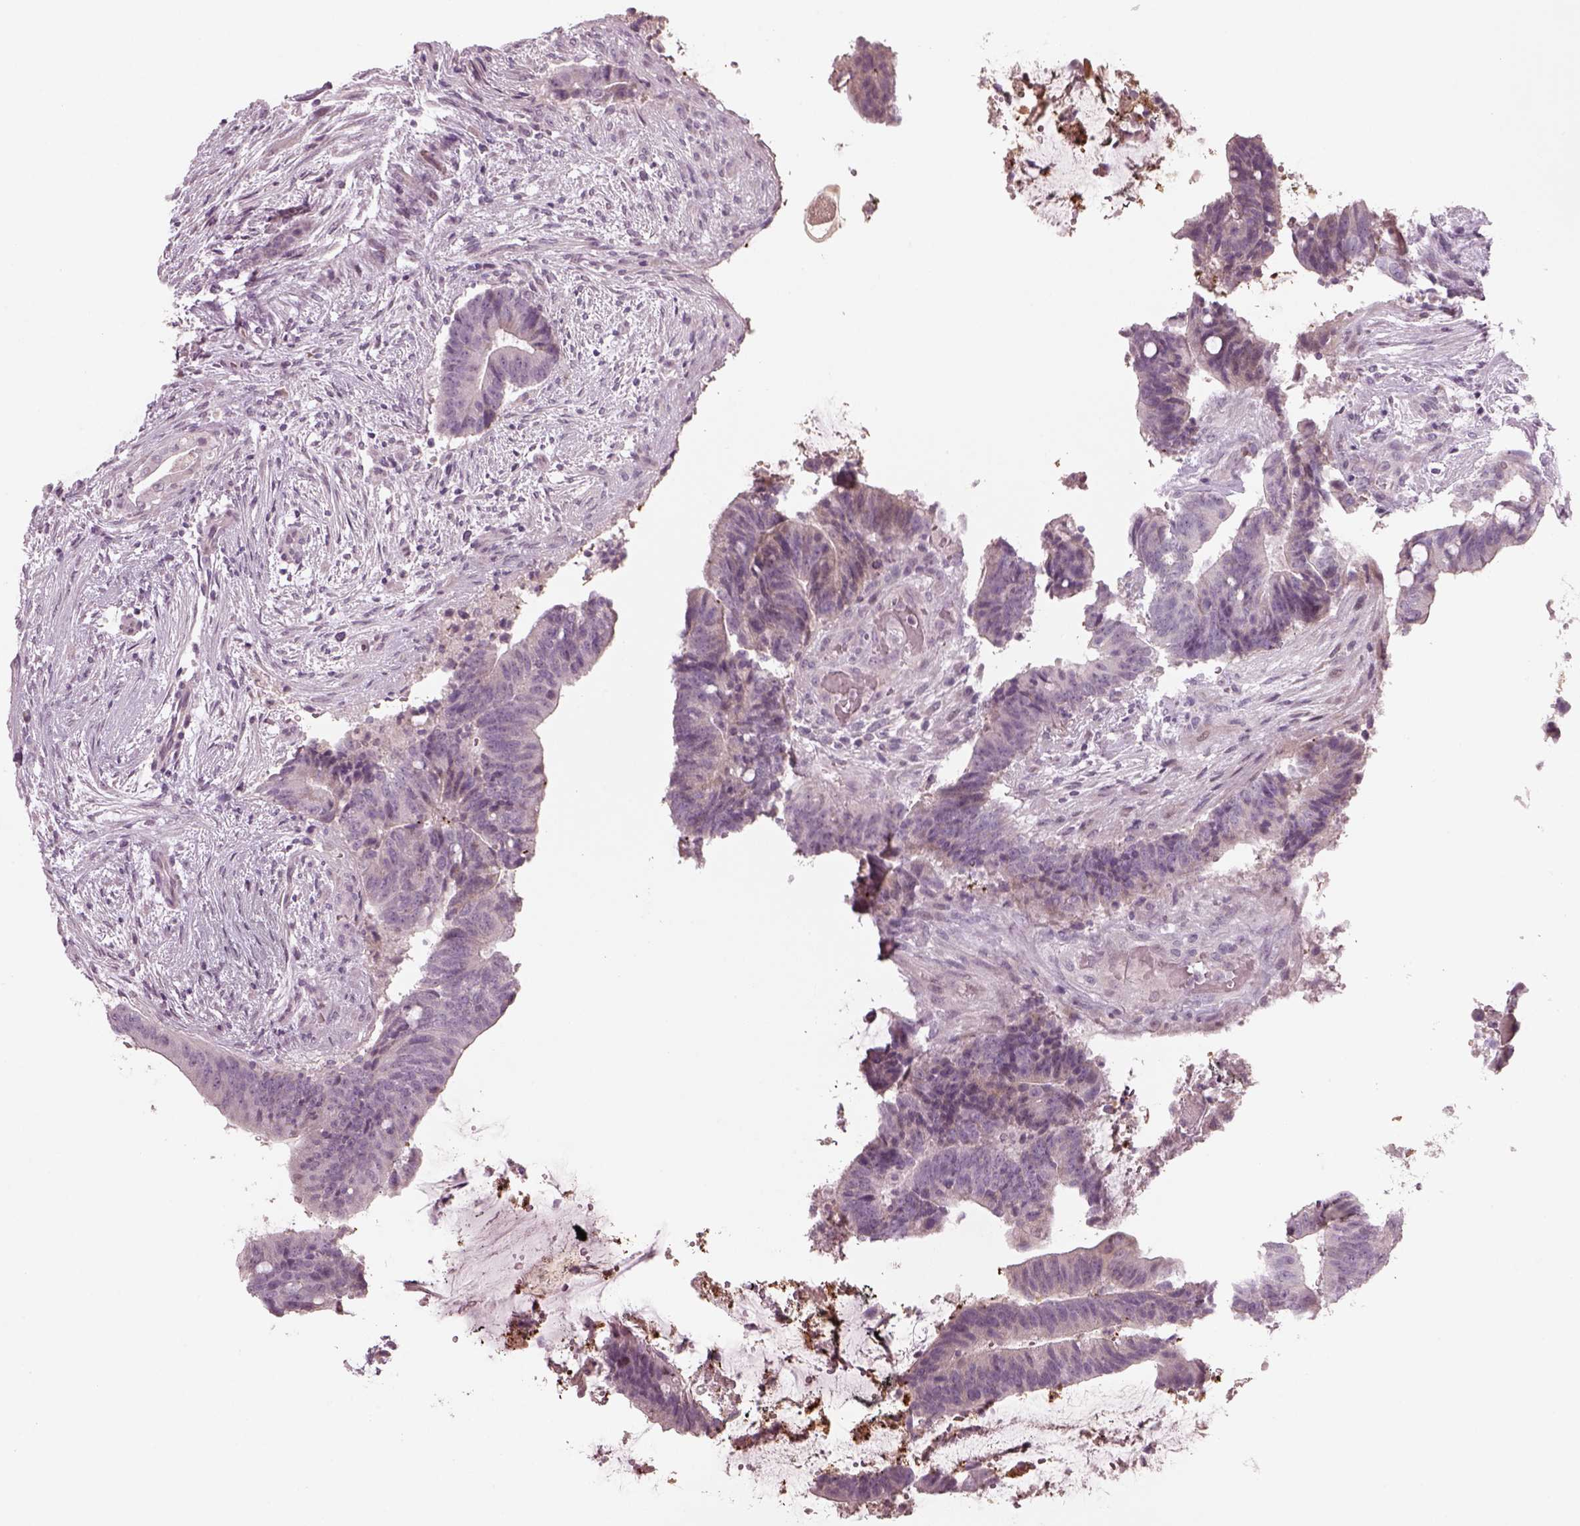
{"staining": {"intensity": "negative", "quantity": "none", "location": "none"}, "tissue": "colorectal cancer", "cell_type": "Tumor cells", "image_type": "cancer", "snomed": [{"axis": "morphology", "description": "Adenocarcinoma, NOS"}, {"axis": "topography", "description": "Colon"}], "caption": "Immunohistochemical staining of adenocarcinoma (colorectal) demonstrates no significant expression in tumor cells.", "gene": "PENK", "patient": {"sex": "female", "age": 43}}